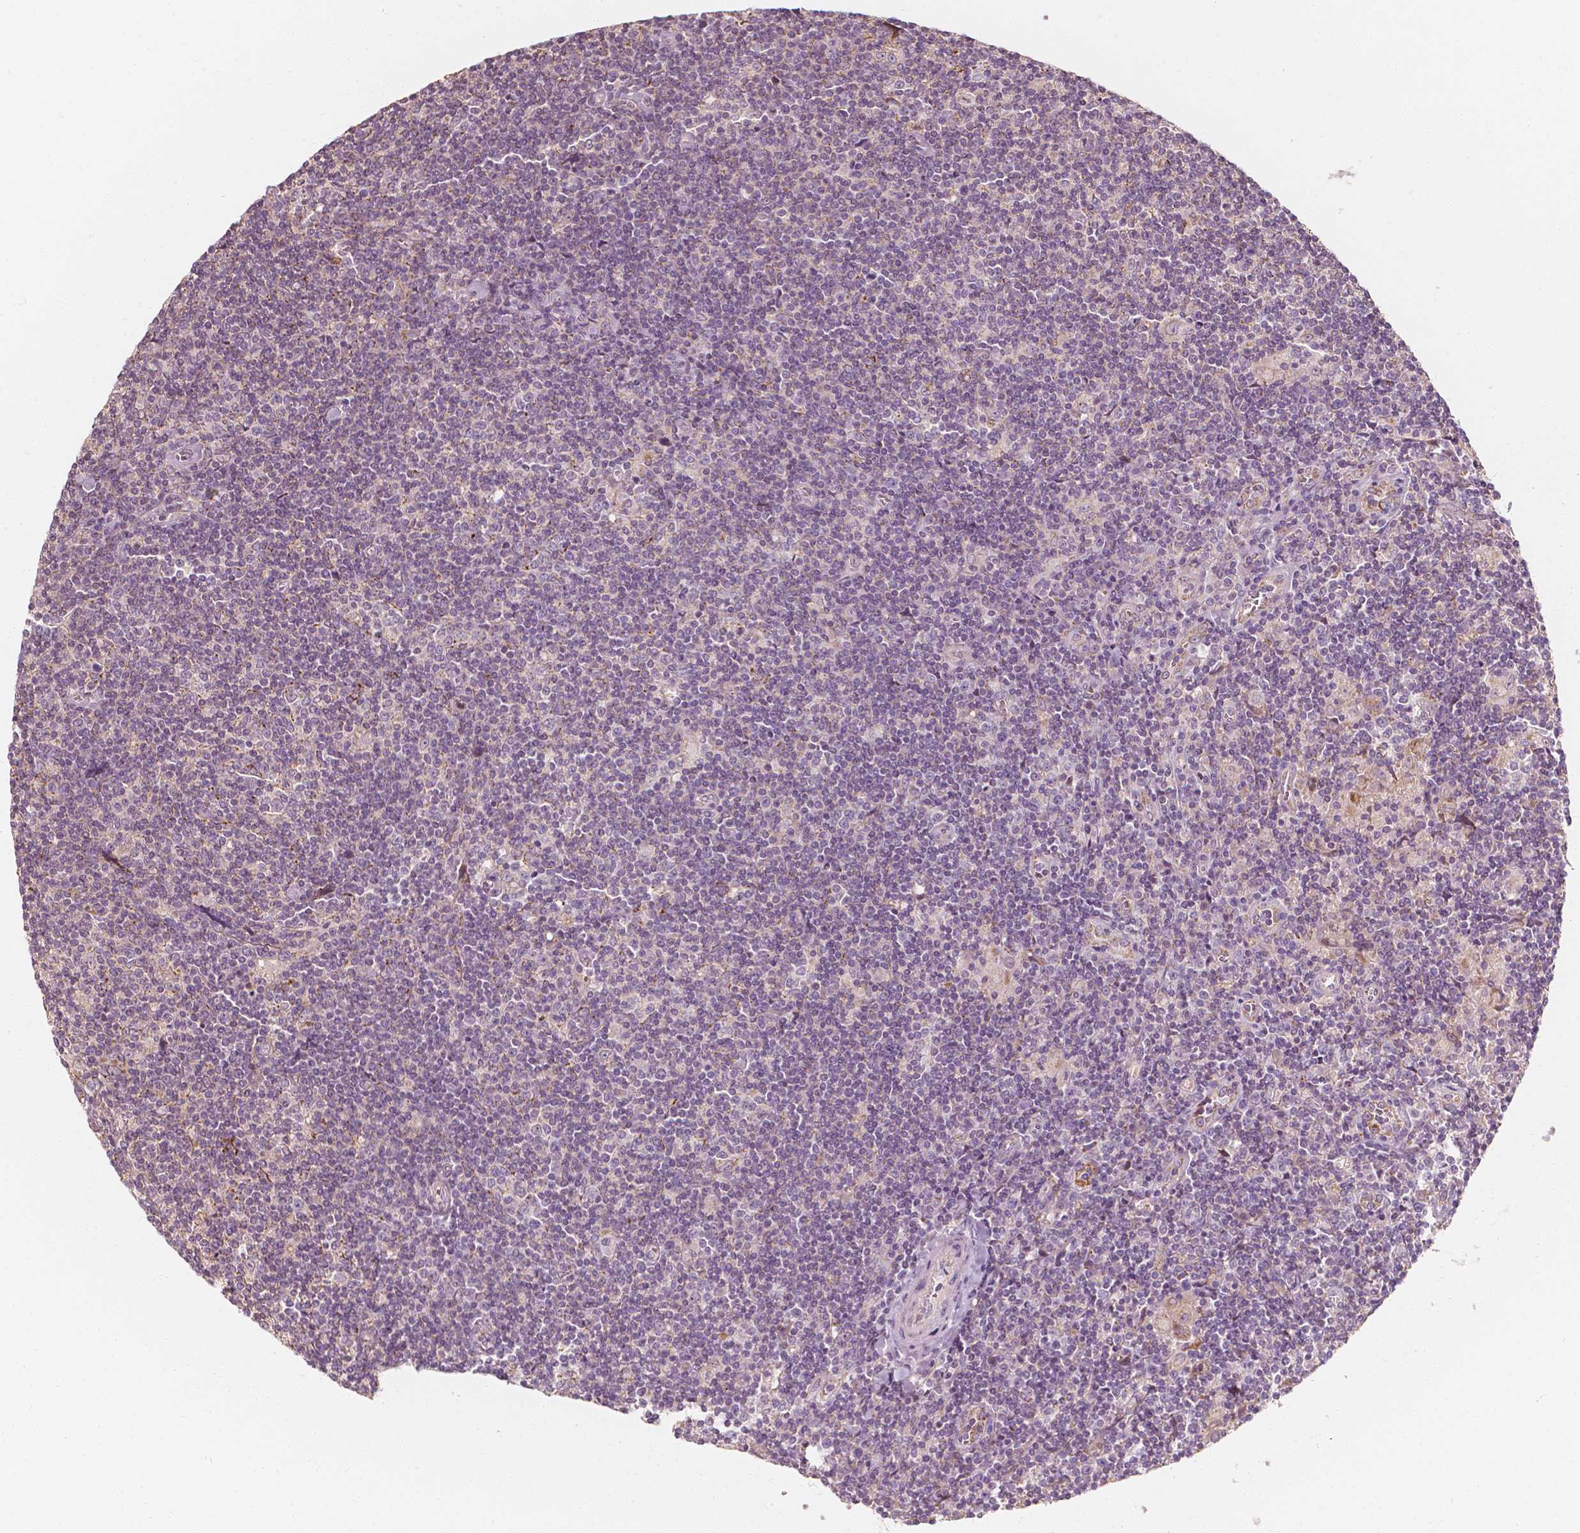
{"staining": {"intensity": "negative", "quantity": "none", "location": "none"}, "tissue": "lymphoma", "cell_type": "Tumor cells", "image_type": "cancer", "snomed": [{"axis": "morphology", "description": "Hodgkin's disease, NOS"}, {"axis": "topography", "description": "Lymph node"}], "caption": "IHC micrograph of human Hodgkin's disease stained for a protein (brown), which shows no staining in tumor cells. (DAB immunohistochemistry, high magnification).", "gene": "SHPK", "patient": {"sex": "male", "age": 40}}